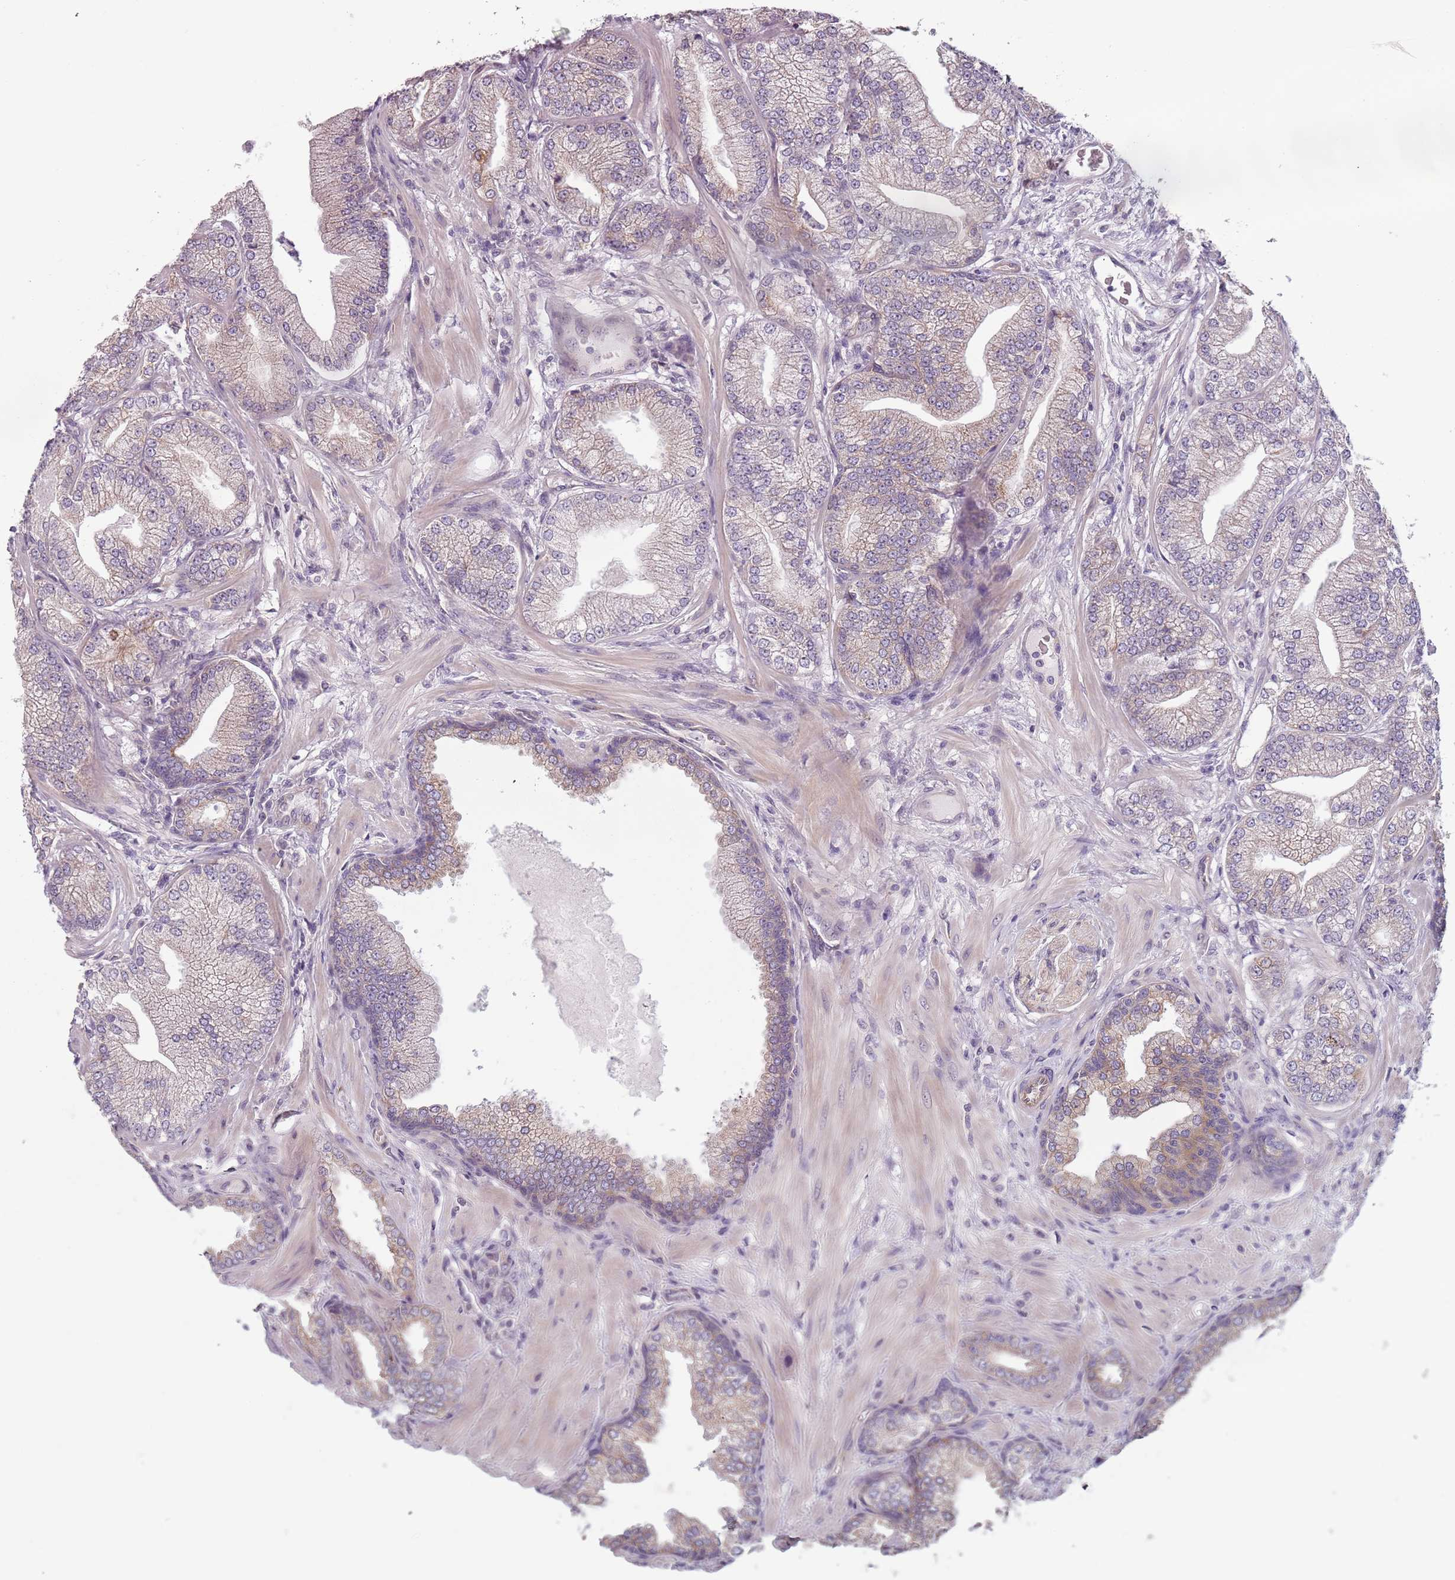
{"staining": {"intensity": "weak", "quantity": "25%-75%", "location": "cytoplasmic/membranous"}, "tissue": "prostate cancer", "cell_type": "Tumor cells", "image_type": "cancer", "snomed": [{"axis": "morphology", "description": "Adenocarcinoma, Low grade"}, {"axis": "topography", "description": "Prostate"}], "caption": "Tumor cells show low levels of weak cytoplasmic/membranous staining in about 25%-75% of cells in prostate low-grade adenocarcinoma.", "gene": "TLCD2", "patient": {"sex": "male", "age": 55}}